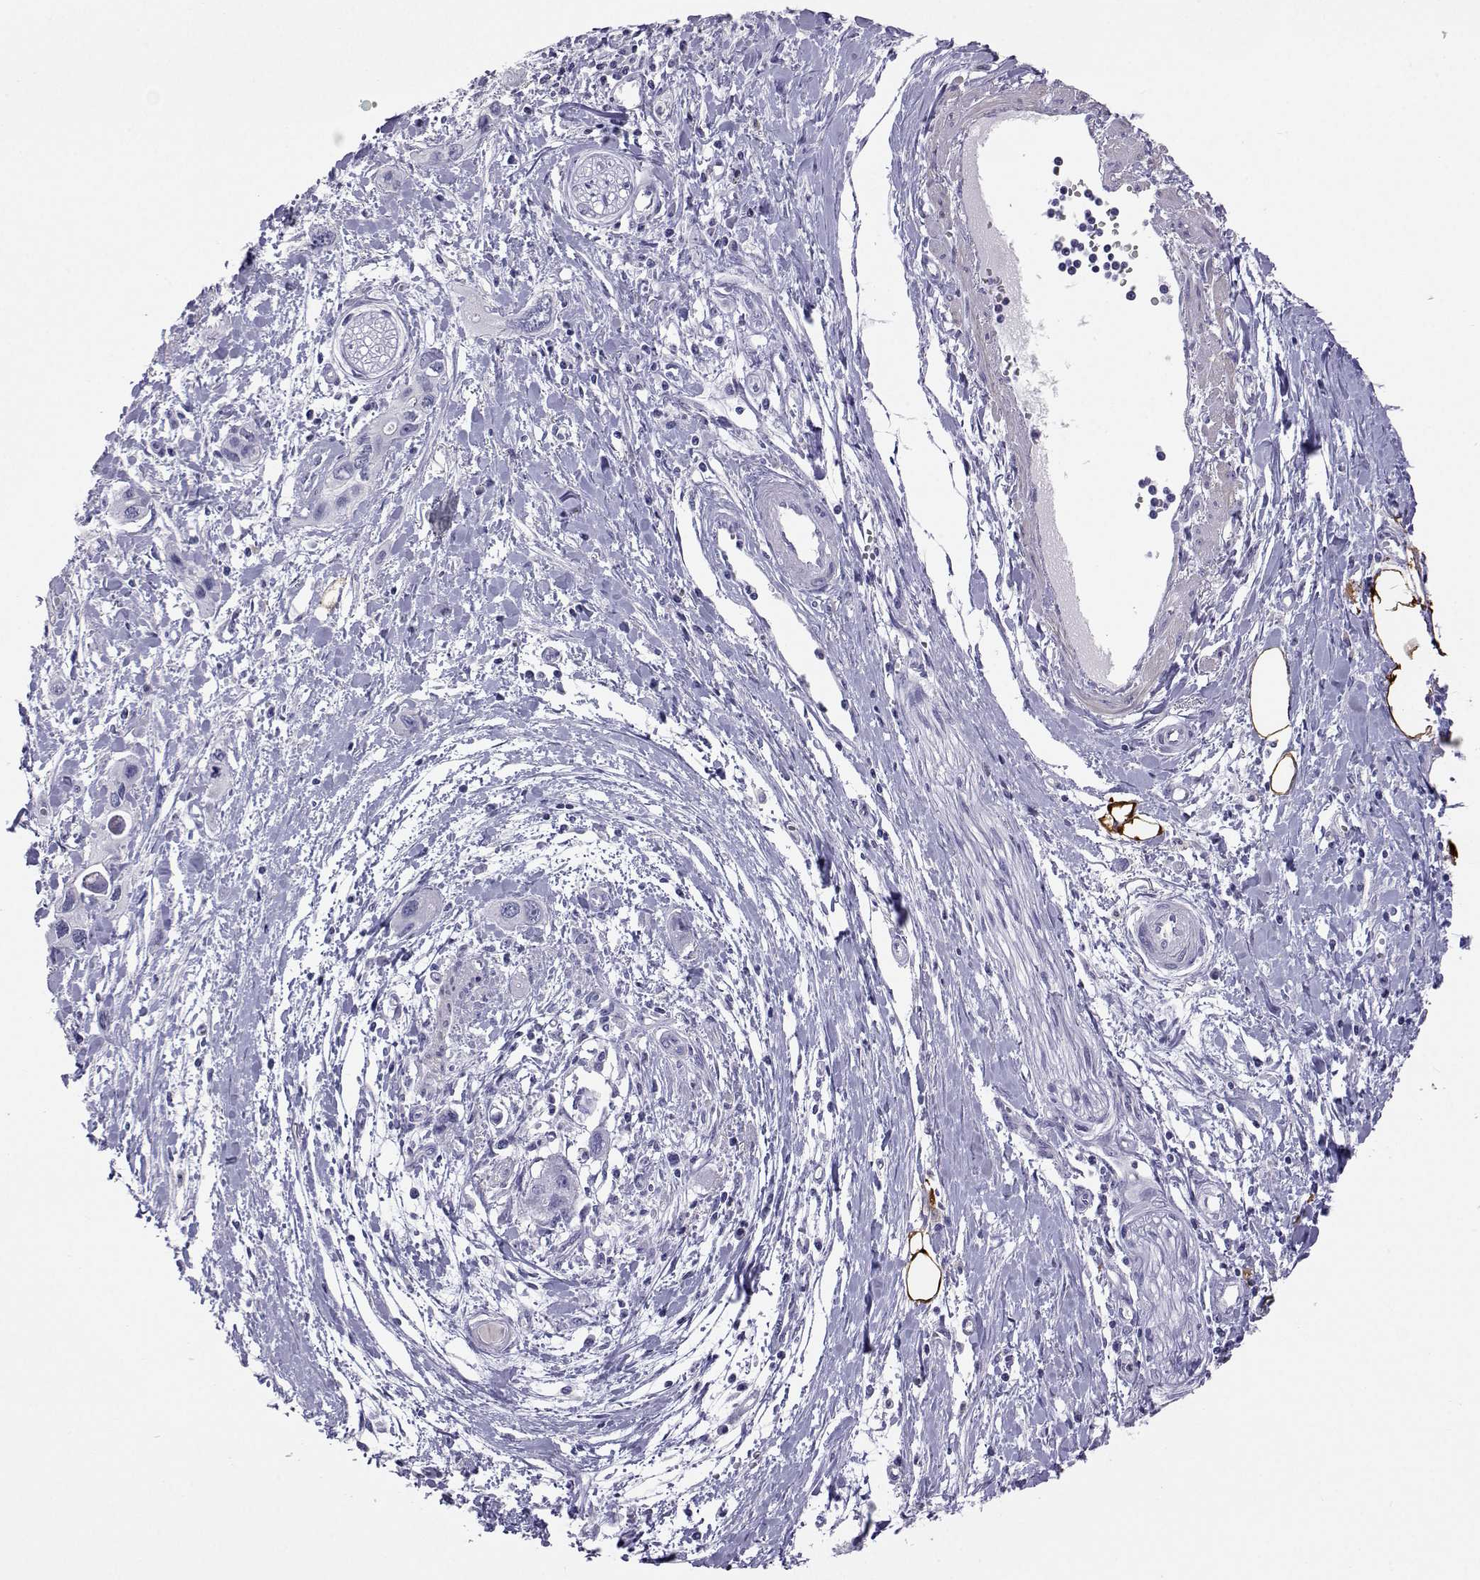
{"staining": {"intensity": "negative", "quantity": "none", "location": "none"}, "tissue": "pancreatic cancer", "cell_type": "Tumor cells", "image_type": "cancer", "snomed": [{"axis": "morphology", "description": "Adenocarcinoma, NOS"}, {"axis": "topography", "description": "Pancreas"}], "caption": "IHC of pancreatic adenocarcinoma exhibits no staining in tumor cells.", "gene": "PLIN4", "patient": {"sex": "male", "age": 60}}